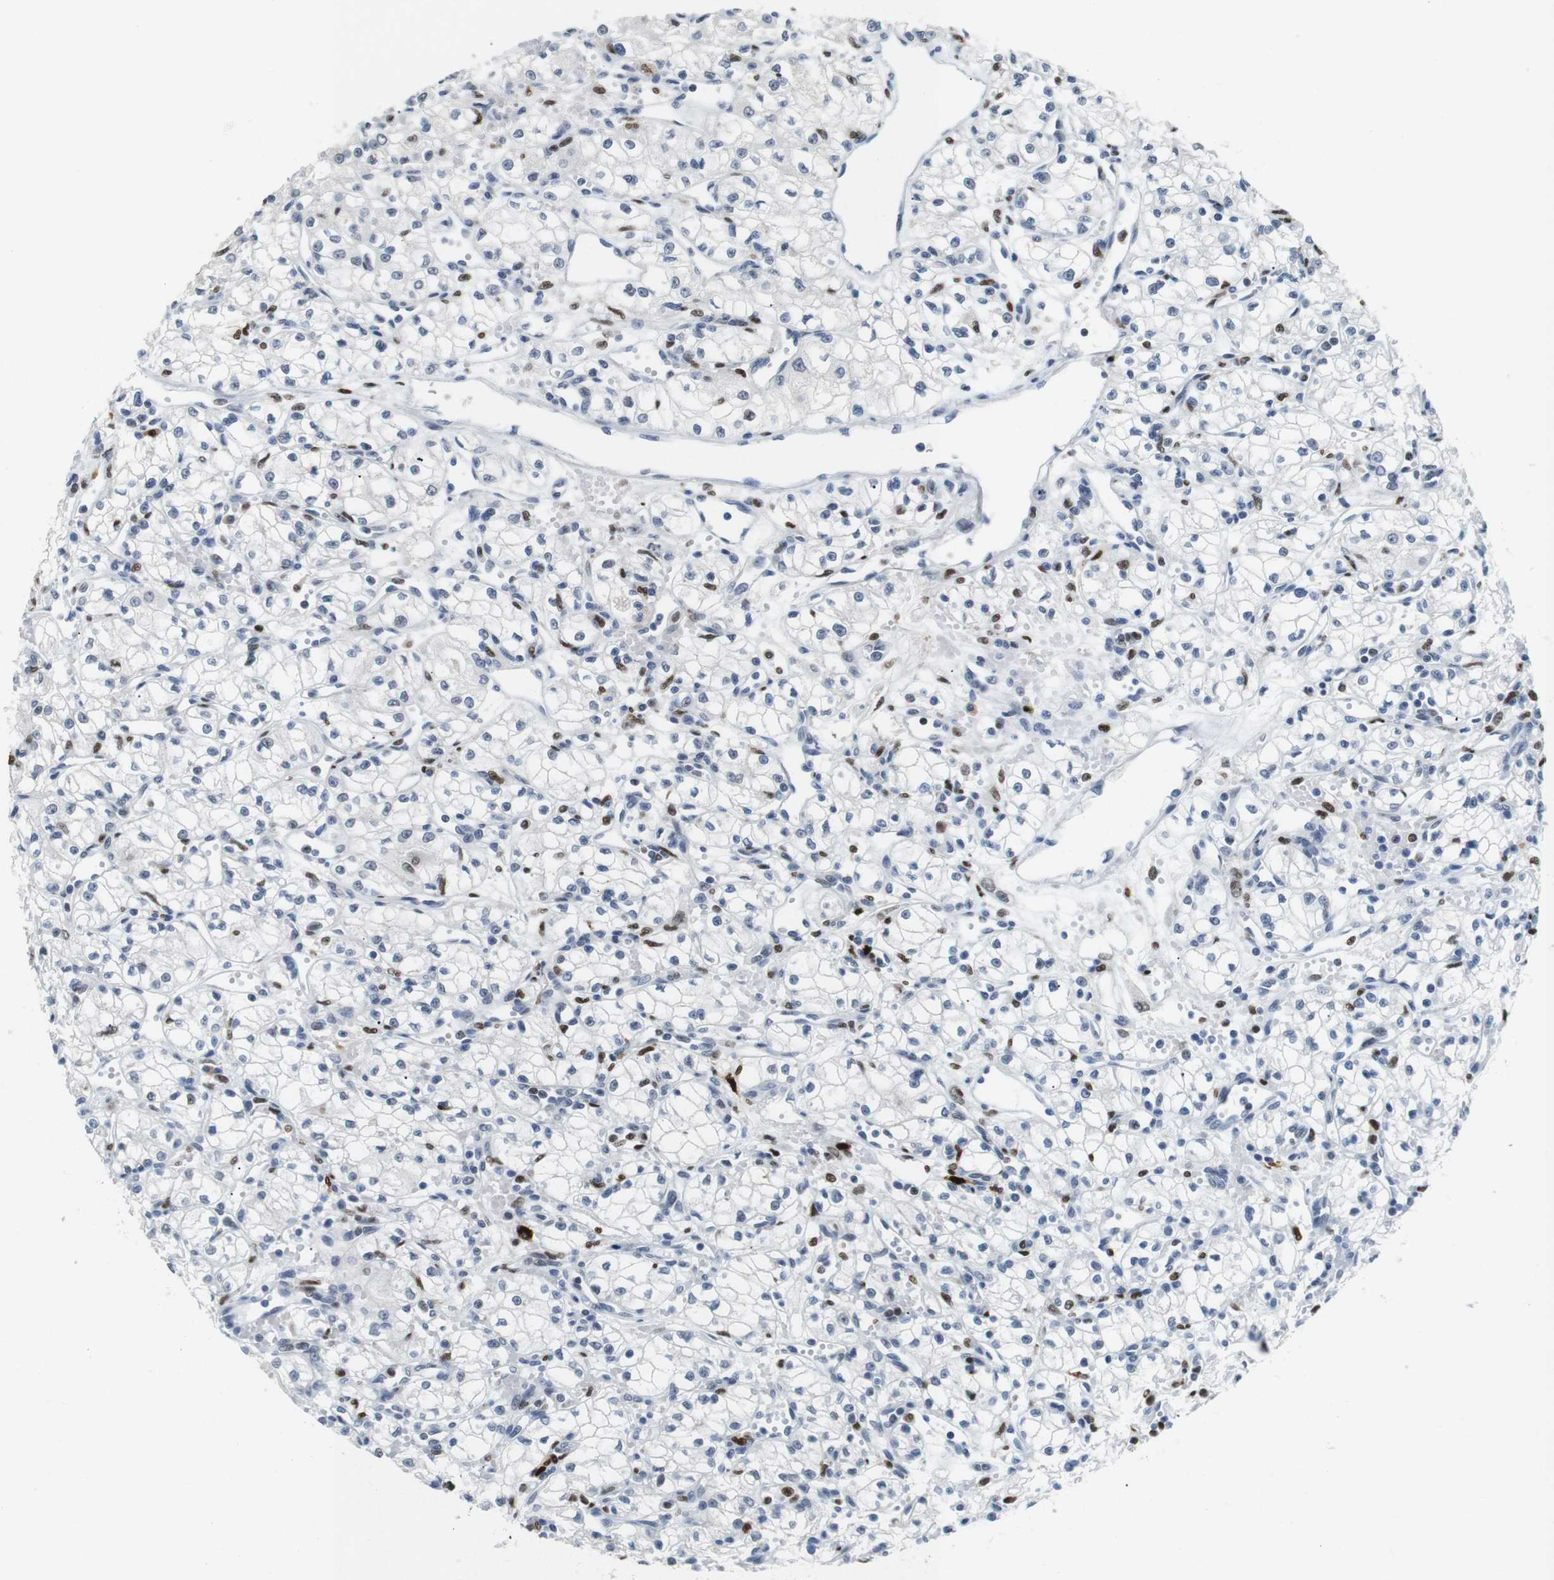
{"staining": {"intensity": "negative", "quantity": "none", "location": "none"}, "tissue": "renal cancer", "cell_type": "Tumor cells", "image_type": "cancer", "snomed": [{"axis": "morphology", "description": "Normal tissue, NOS"}, {"axis": "morphology", "description": "Adenocarcinoma, NOS"}, {"axis": "topography", "description": "Kidney"}], "caption": "Tumor cells are negative for brown protein staining in renal adenocarcinoma.", "gene": "IRF8", "patient": {"sex": "male", "age": 59}}